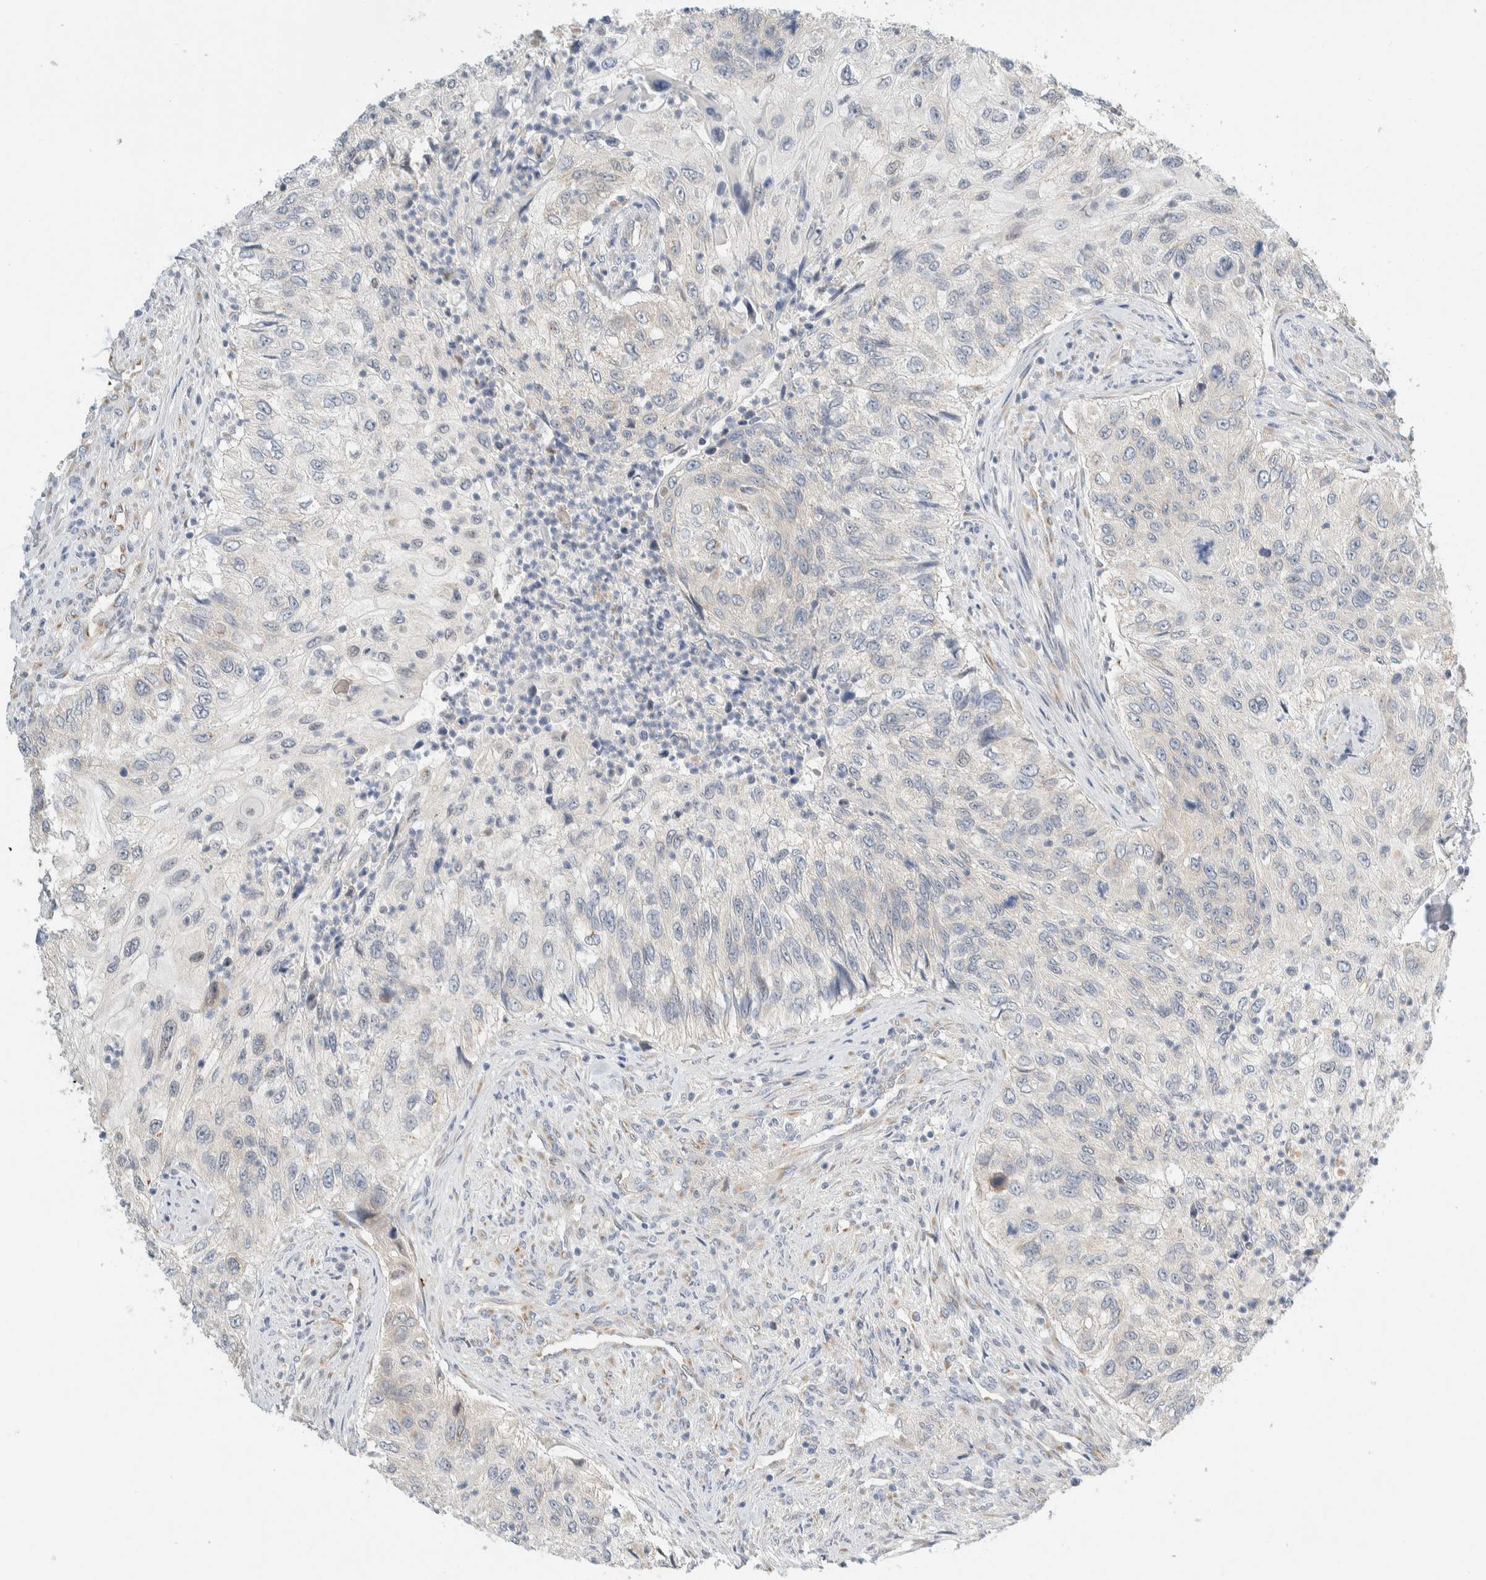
{"staining": {"intensity": "negative", "quantity": "none", "location": "none"}, "tissue": "urothelial cancer", "cell_type": "Tumor cells", "image_type": "cancer", "snomed": [{"axis": "morphology", "description": "Urothelial carcinoma, High grade"}, {"axis": "topography", "description": "Urinary bladder"}], "caption": "Tumor cells show no significant expression in high-grade urothelial carcinoma.", "gene": "TMEM184B", "patient": {"sex": "female", "age": 60}}